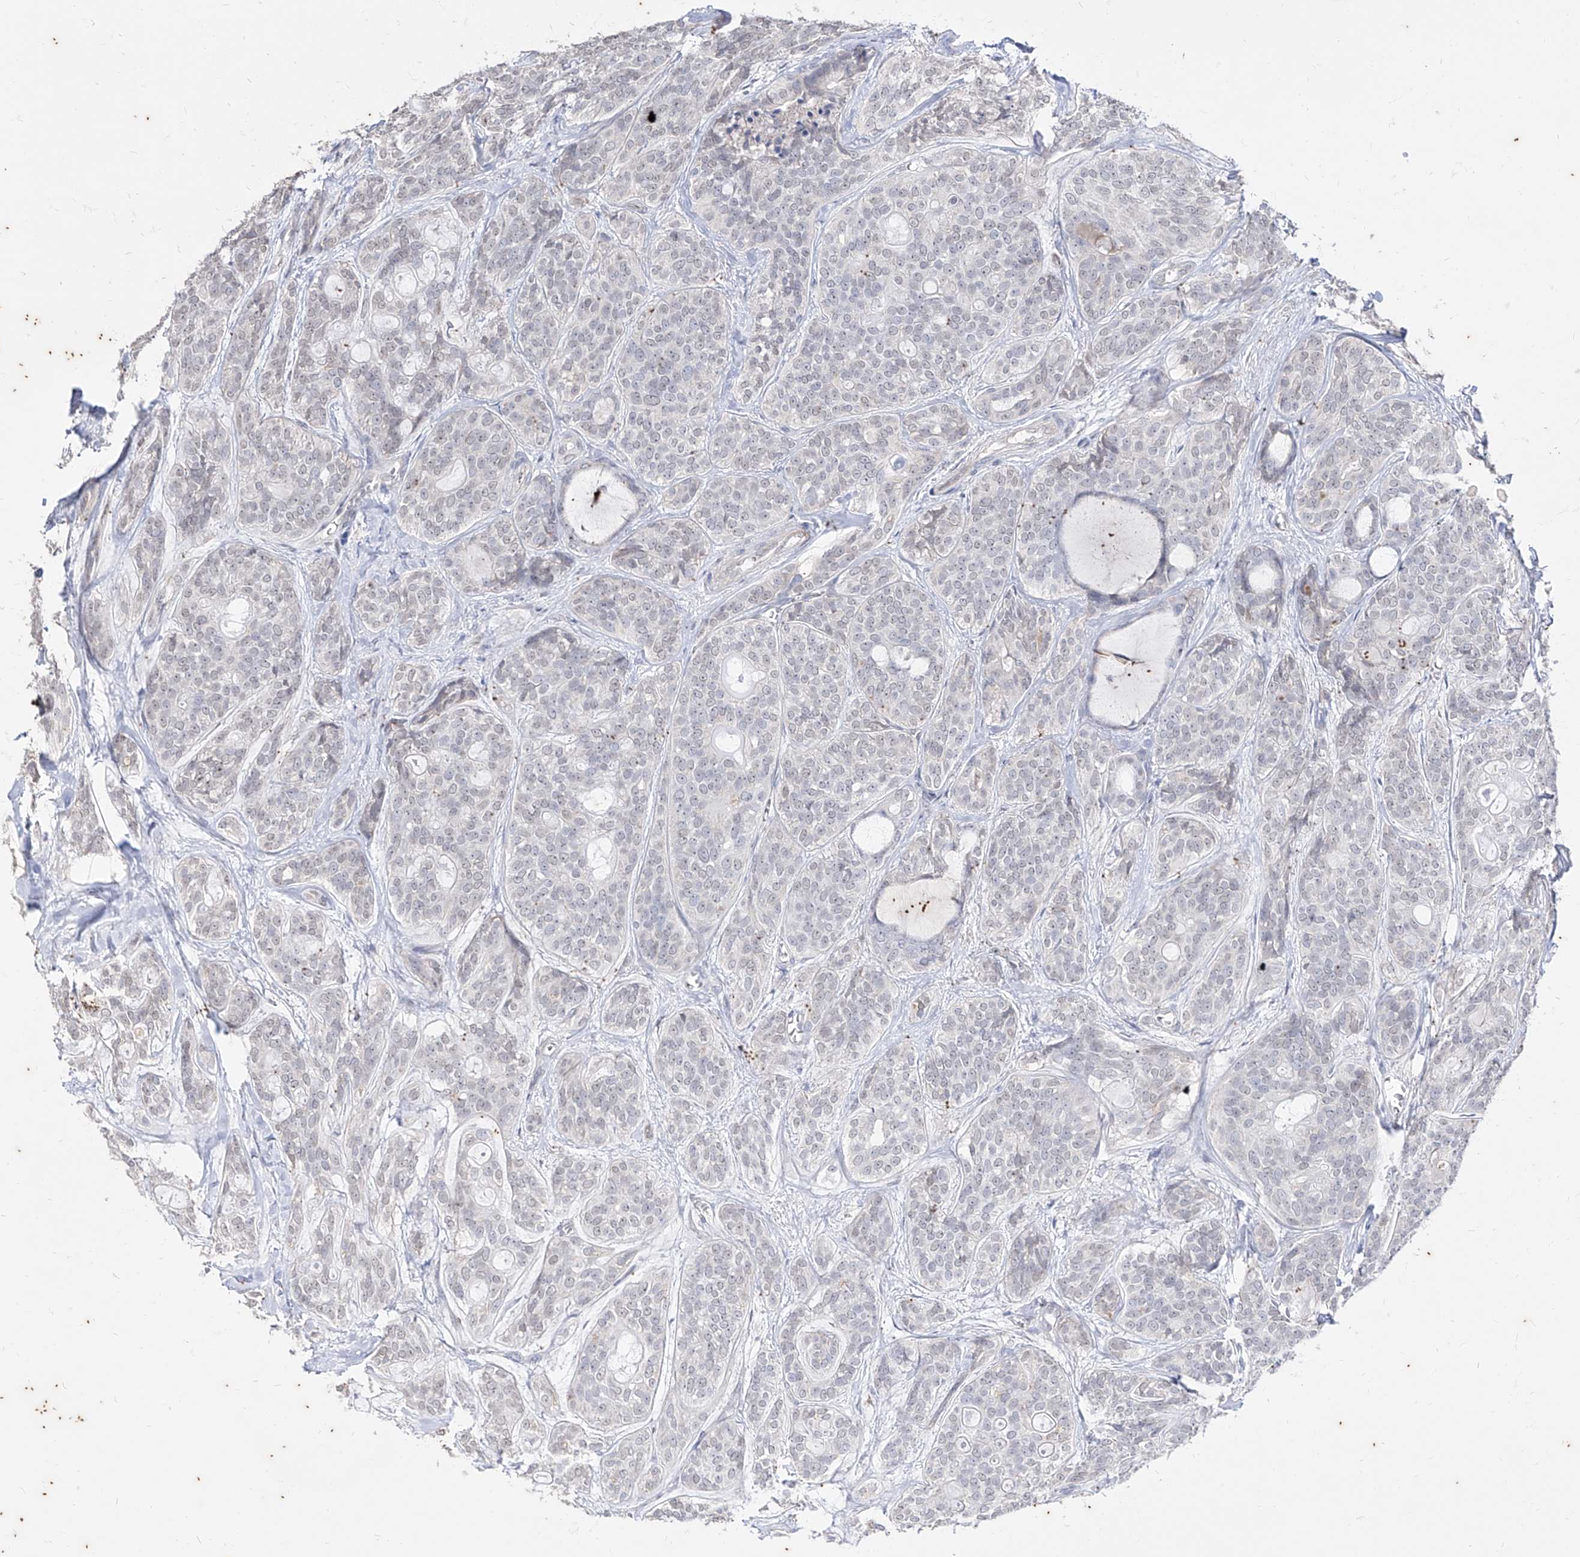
{"staining": {"intensity": "negative", "quantity": "none", "location": "none"}, "tissue": "head and neck cancer", "cell_type": "Tumor cells", "image_type": "cancer", "snomed": [{"axis": "morphology", "description": "Adenocarcinoma, NOS"}, {"axis": "topography", "description": "Head-Neck"}], "caption": "A high-resolution histopathology image shows immunohistochemistry staining of adenocarcinoma (head and neck), which demonstrates no significant expression in tumor cells.", "gene": "PHF20L1", "patient": {"sex": "male", "age": 66}}